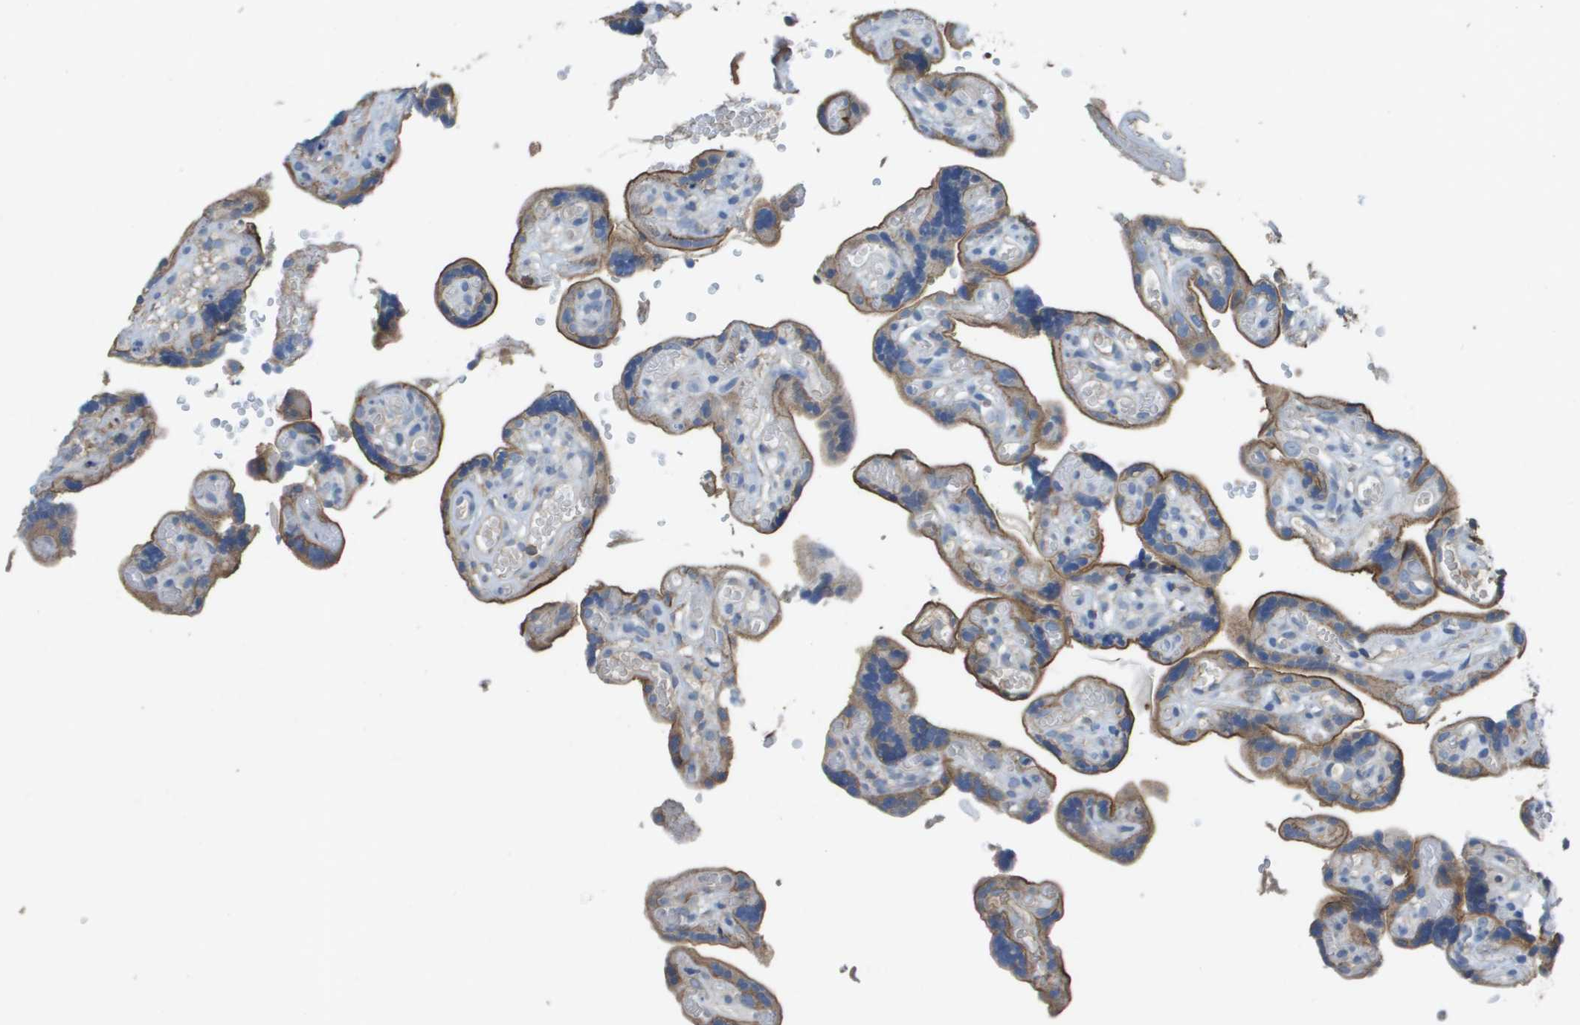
{"staining": {"intensity": "moderate", "quantity": "25%-75%", "location": "cytoplasmic/membranous"}, "tissue": "placenta", "cell_type": "Decidual cells", "image_type": "normal", "snomed": [{"axis": "morphology", "description": "Normal tissue, NOS"}, {"axis": "topography", "description": "Placenta"}], "caption": "Placenta stained with DAB immunohistochemistry (IHC) demonstrates medium levels of moderate cytoplasmic/membranous positivity in approximately 25%-75% of decidual cells.", "gene": "CLCA4", "patient": {"sex": "female", "age": 30}}